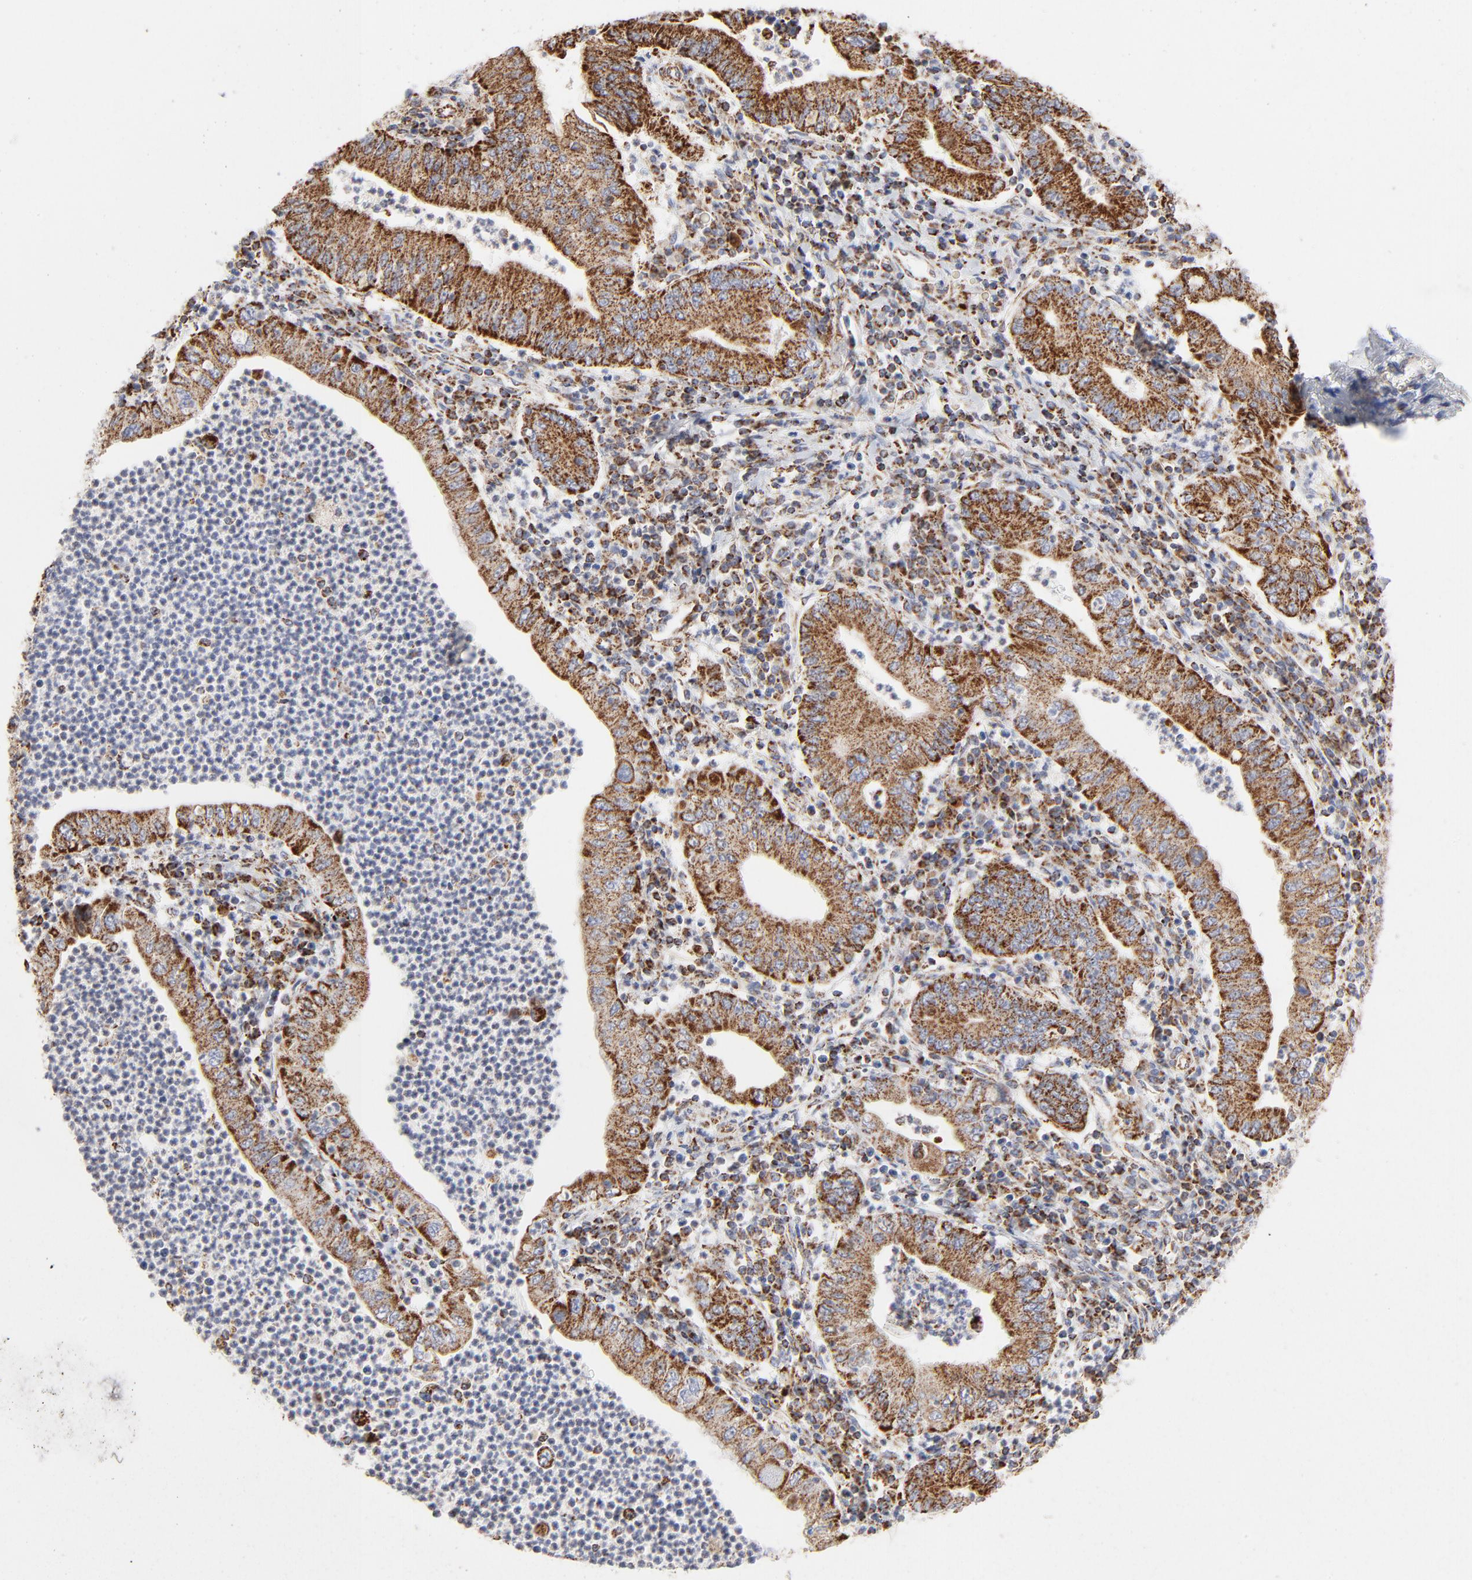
{"staining": {"intensity": "strong", "quantity": ">75%", "location": "cytoplasmic/membranous"}, "tissue": "stomach cancer", "cell_type": "Tumor cells", "image_type": "cancer", "snomed": [{"axis": "morphology", "description": "Normal tissue, NOS"}, {"axis": "morphology", "description": "Adenocarcinoma, NOS"}, {"axis": "topography", "description": "Esophagus"}, {"axis": "topography", "description": "Stomach, upper"}, {"axis": "topography", "description": "Peripheral nerve tissue"}], "caption": "Protein expression analysis of human stomach cancer (adenocarcinoma) reveals strong cytoplasmic/membranous expression in approximately >75% of tumor cells.", "gene": "ASB3", "patient": {"sex": "male", "age": 62}}